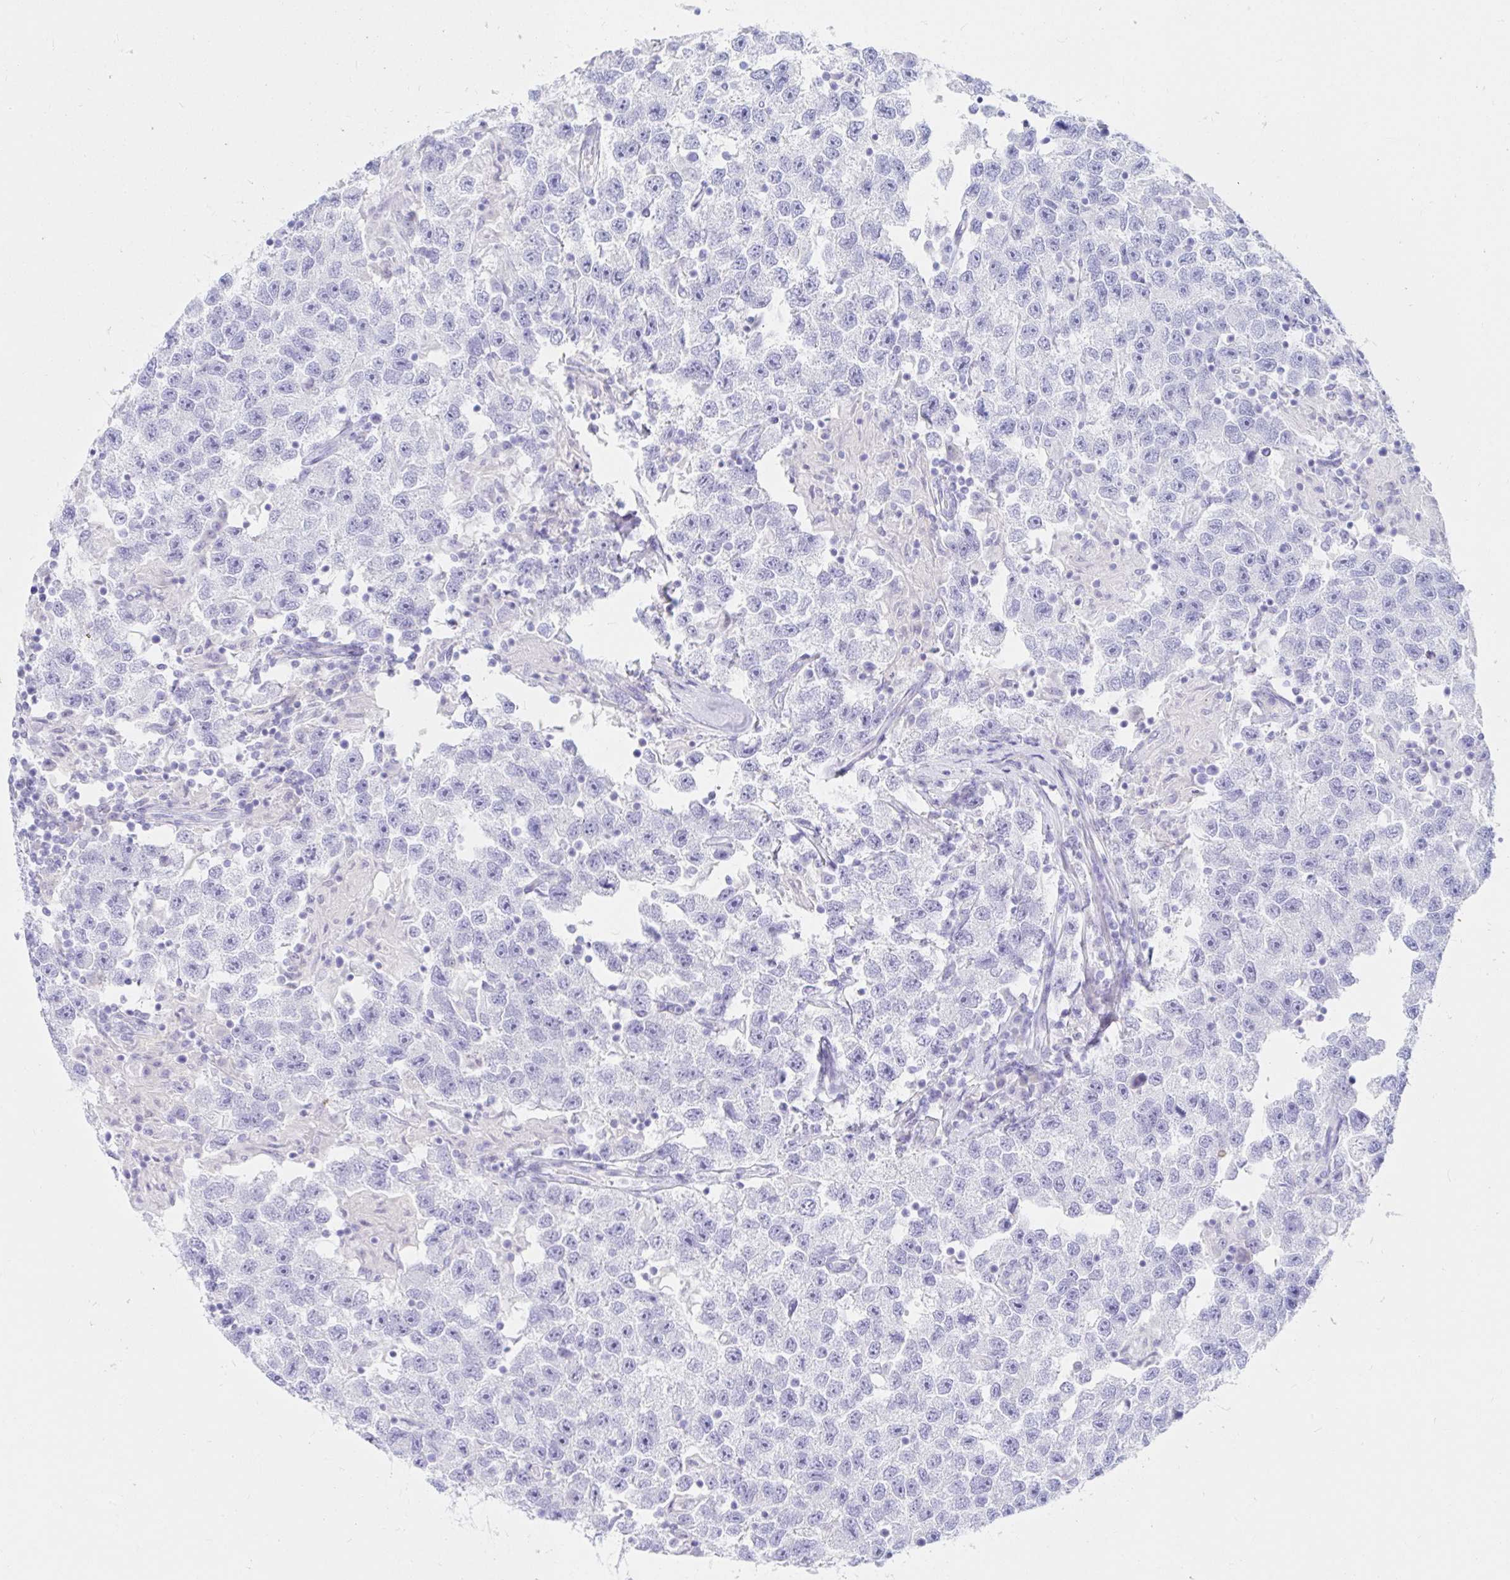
{"staining": {"intensity": "negative", "quantity": "none", "location": "none"}, "tissue": "testis cancer", "cell_type": "Tumor cells", "image_type": "cancer", "snomed": [{"axis": "morphology", "description": "Seminoma, NOS"}, {"axis": "topography", "description": "Testis"}], "caption": "The photomicrograph displays no significant staining in tumor cells of testis seminoma.", "gene": "OR6T1", "patient": {"sex": "male", "age": 26}}